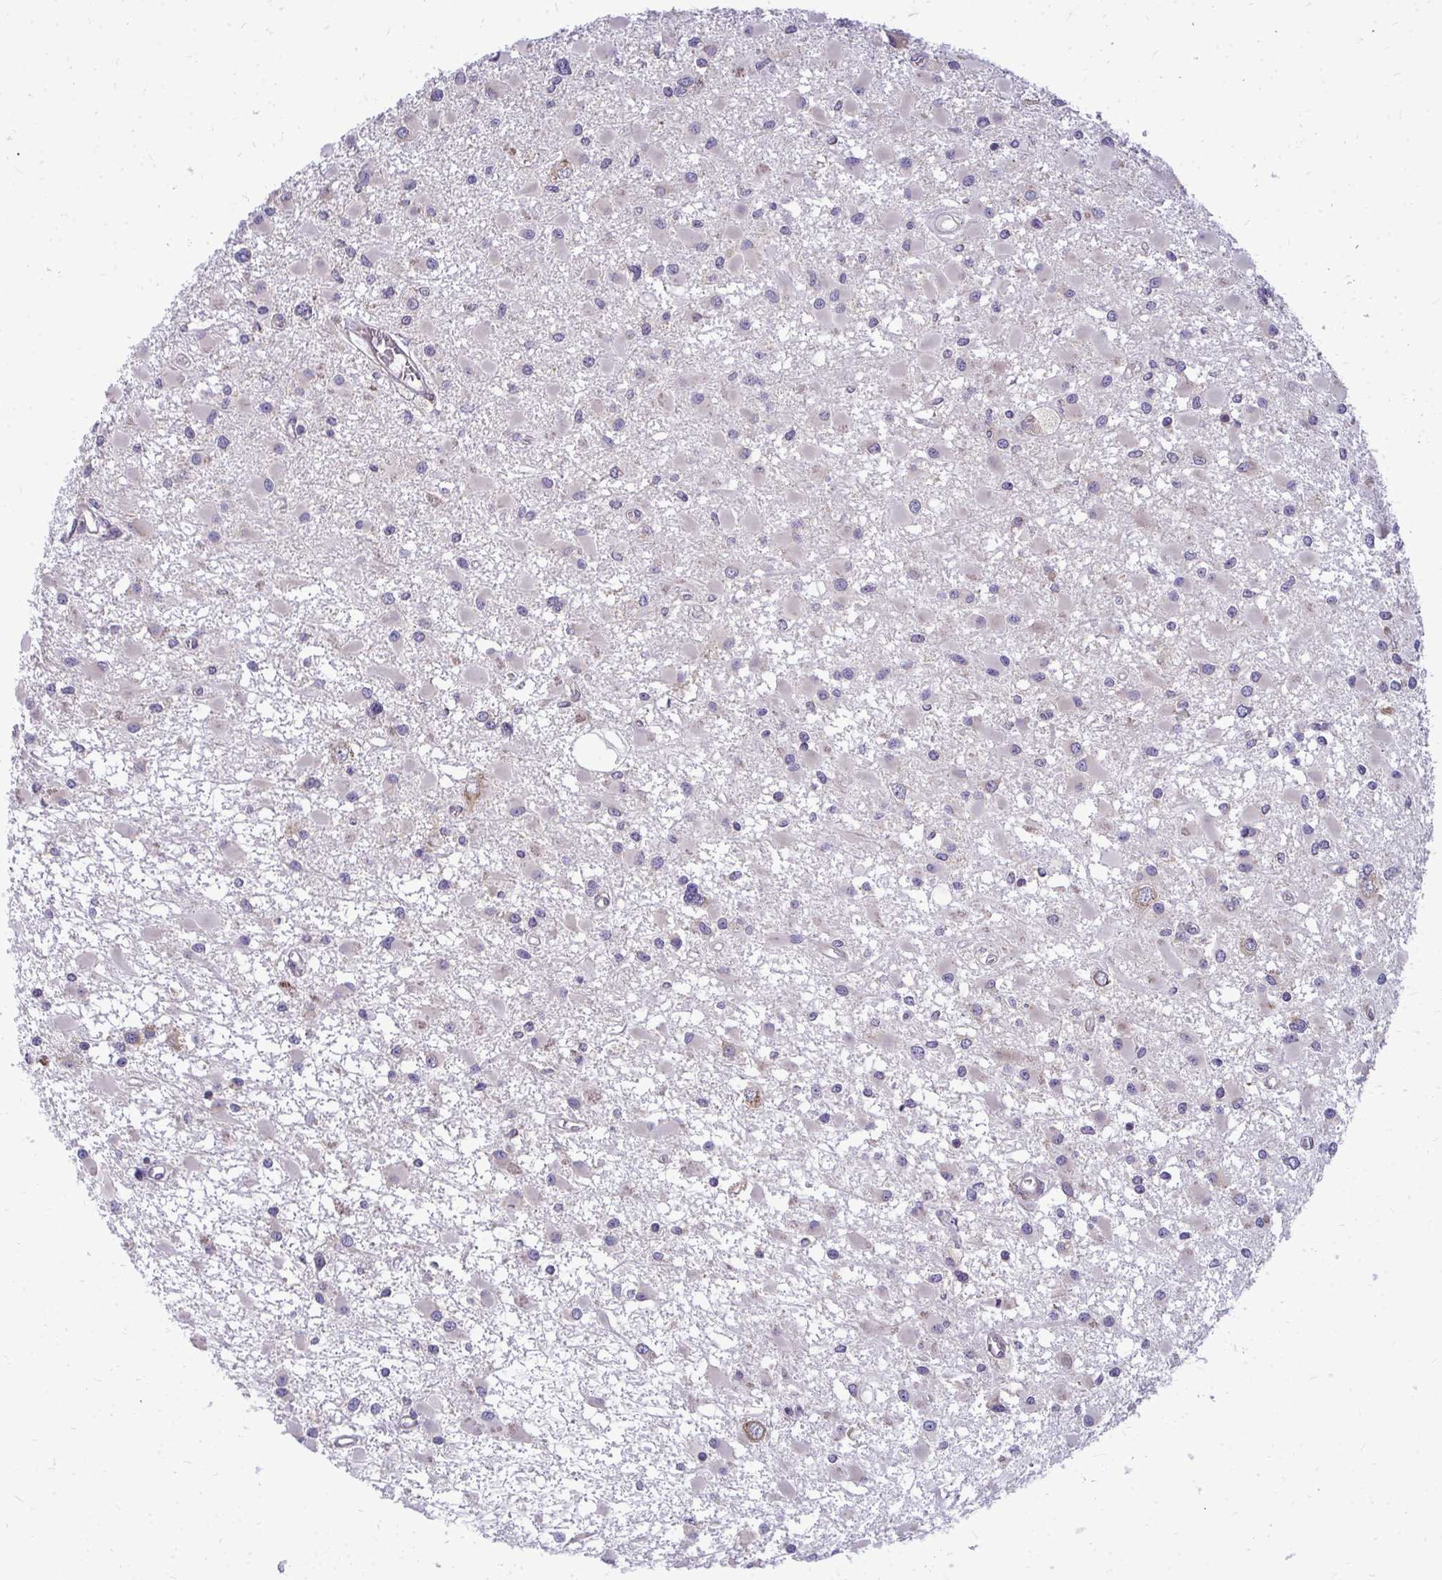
{"staining": {"intensity": "negative", "quantity": "none", "location": "none"}, "tissue": "glioma", "cell_type": "Tumor cells", "image_type": "cancer", "snomed": [{"axis": "morphology", "description": "Glioma, malignant, High grade"}, {"axis": "topography", "description": "Brain"}], "caption": "Micrograph shows no protein staining in tumor cells of malignant high-grade glioma tissue. (DAB immunohistochemistry, high magnification).", "gene": "RPLP2", "patient": {"sex": "male", "age": 54}}